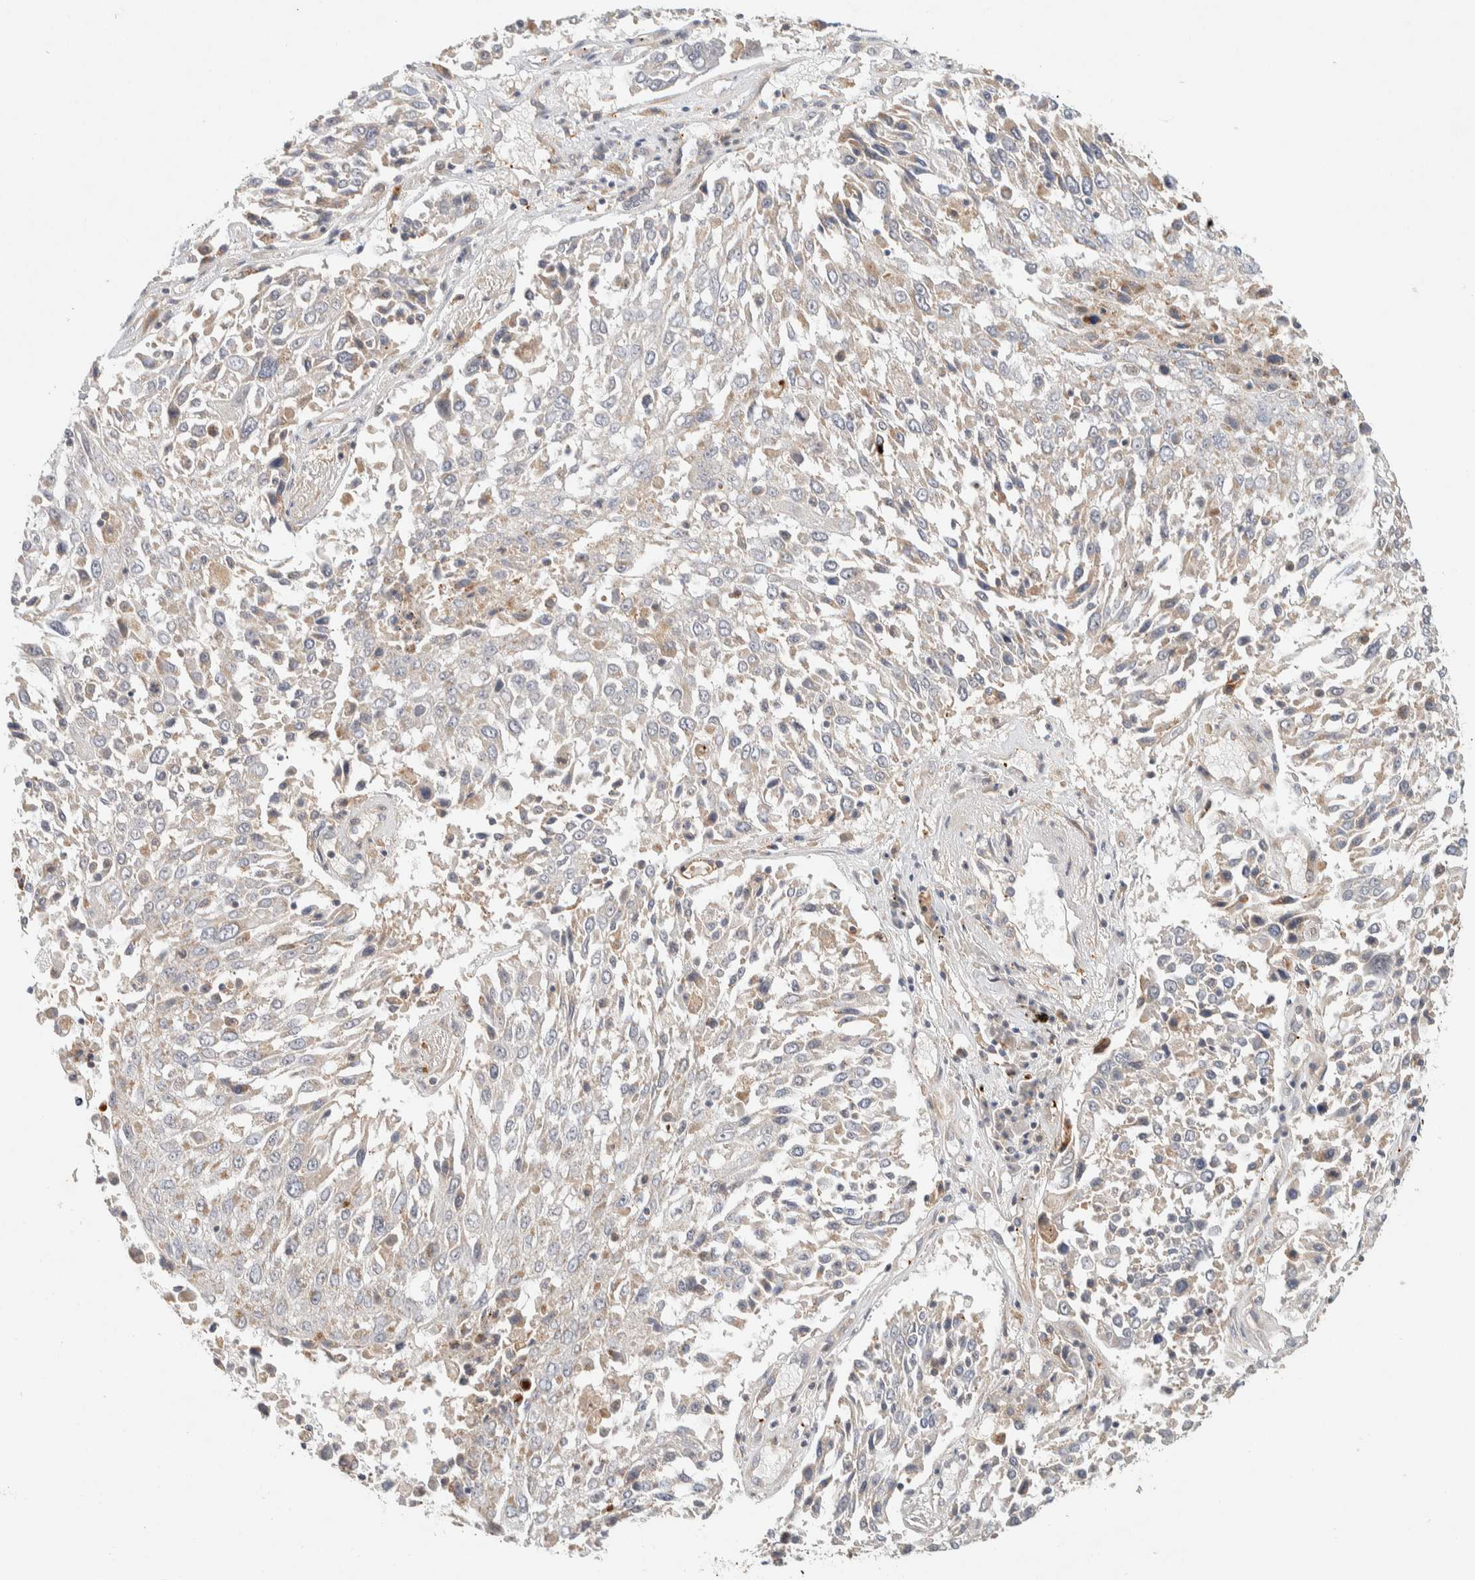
{"staining": {"intensity": "weak", "quantity": "<25%", "location": "cytoplasmic/membranous"}, "tissue": "lung cancer", "cell_type": "Tumor cells", "image_type": "cancer", "snomed": [{"axis": "morphology", "description": "Squamous cell carcinoma, NOS"}, {"axis": "topography", "description": "Lung"}], "caption": "A micrograph of human lung cancer is negative for staining in tumor cells.", "gene": "KIF9", "patient": {"sex": "male", "age": 65}}